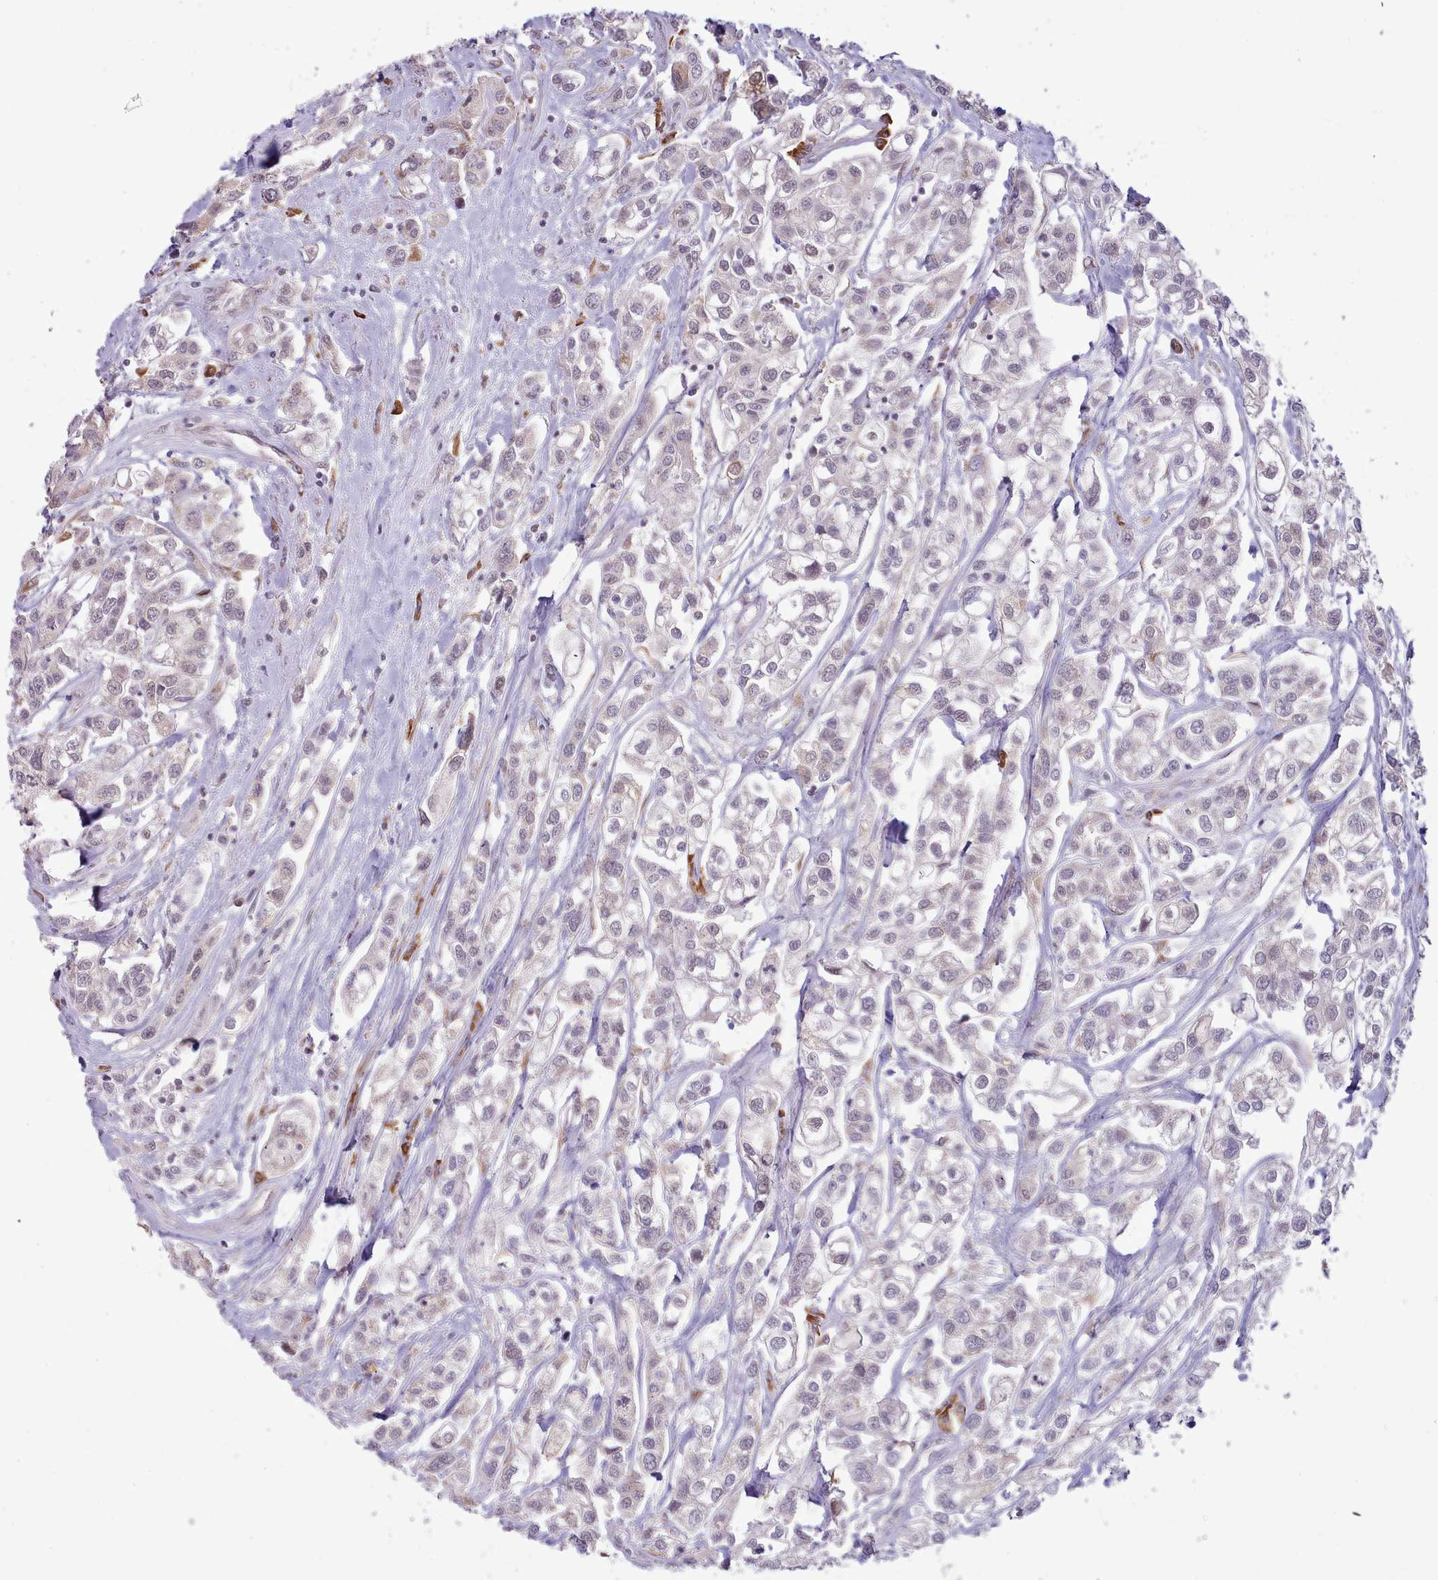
{"staining": {"intensity": "negative", "quantity": "none", "location": "none"}, "tissue": "urothelial cancer", "cell_type": "Tumor cells", "image_type": "cancer", "snomed": [{"axis": "morphology", "description": "Urothelial carcinoma, High grade"}, {"axis": "topography", "description": "Urinary bladder"}], "caption": "Tumor cells show no significant protein staining in urothelial cancer. (Brightfield microscopy of DAB (3,3'-diaminobenzidine) immunohistochemistry at high magnification).", "gene": "SEC61B", "patient": {"sex": "male", "age": 67}}